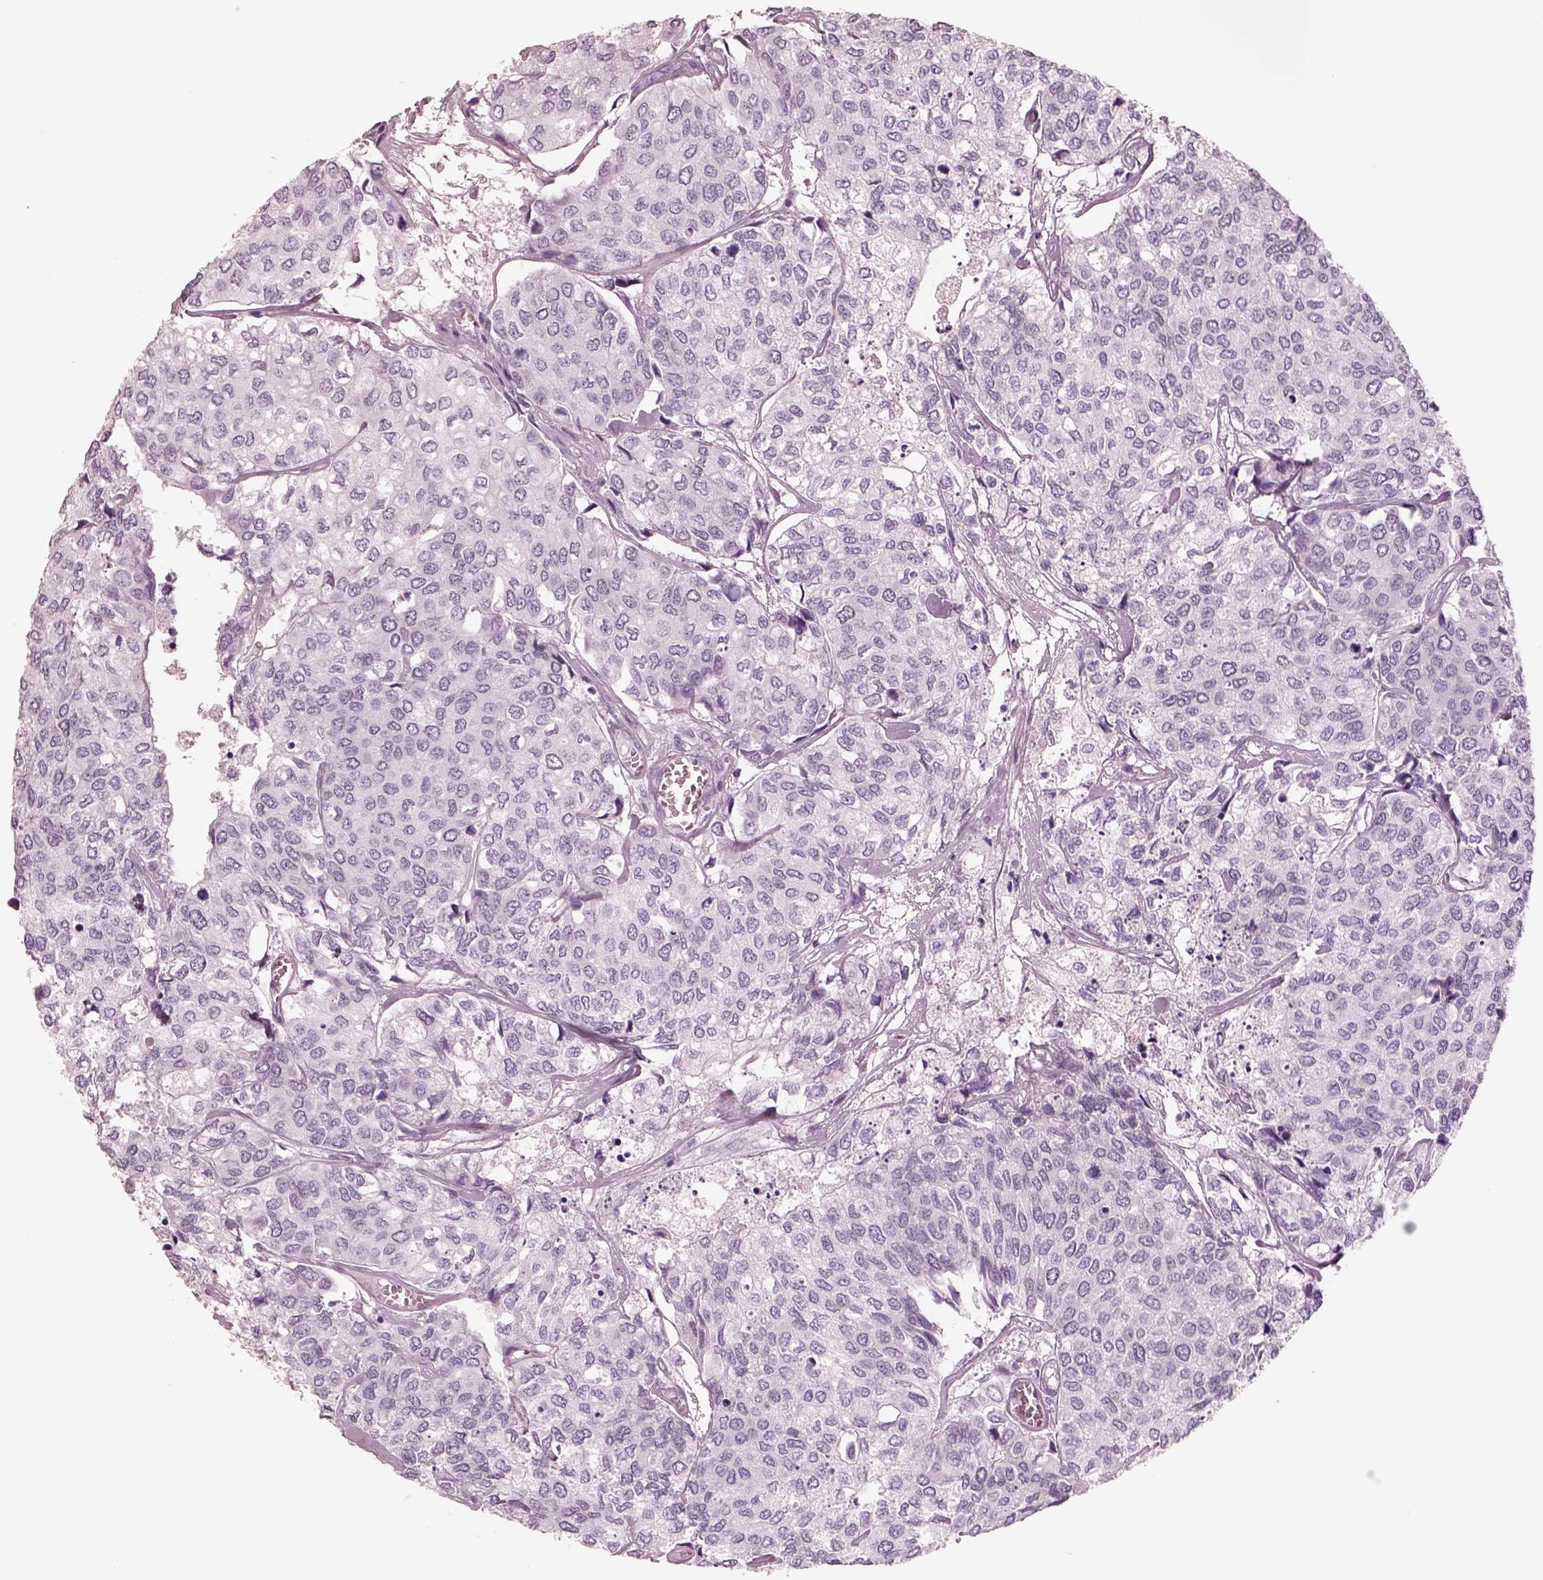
{"staining": {"intensity": "negative", "quantity": "none", "location": "none"}, "tissue": "urothelial cancer", "cell_type": "Tumor cells", "image_type": "cancer", "snomed": [{"axis": "morphology", "description": "Urothelial carcinoma, High grade"}, {"axis": "topography", "description": "Urinary bladder"}], "caption": "Tumor cells show no significant protein staining in urothelial cancer. (Brightfield microscopy of DAB (3,3'-diaminobenzidine) immunohistochemistry (IHC) at high magnification).", "gene": "ELANE", "patient": {"sex": "male", "age": 73}}